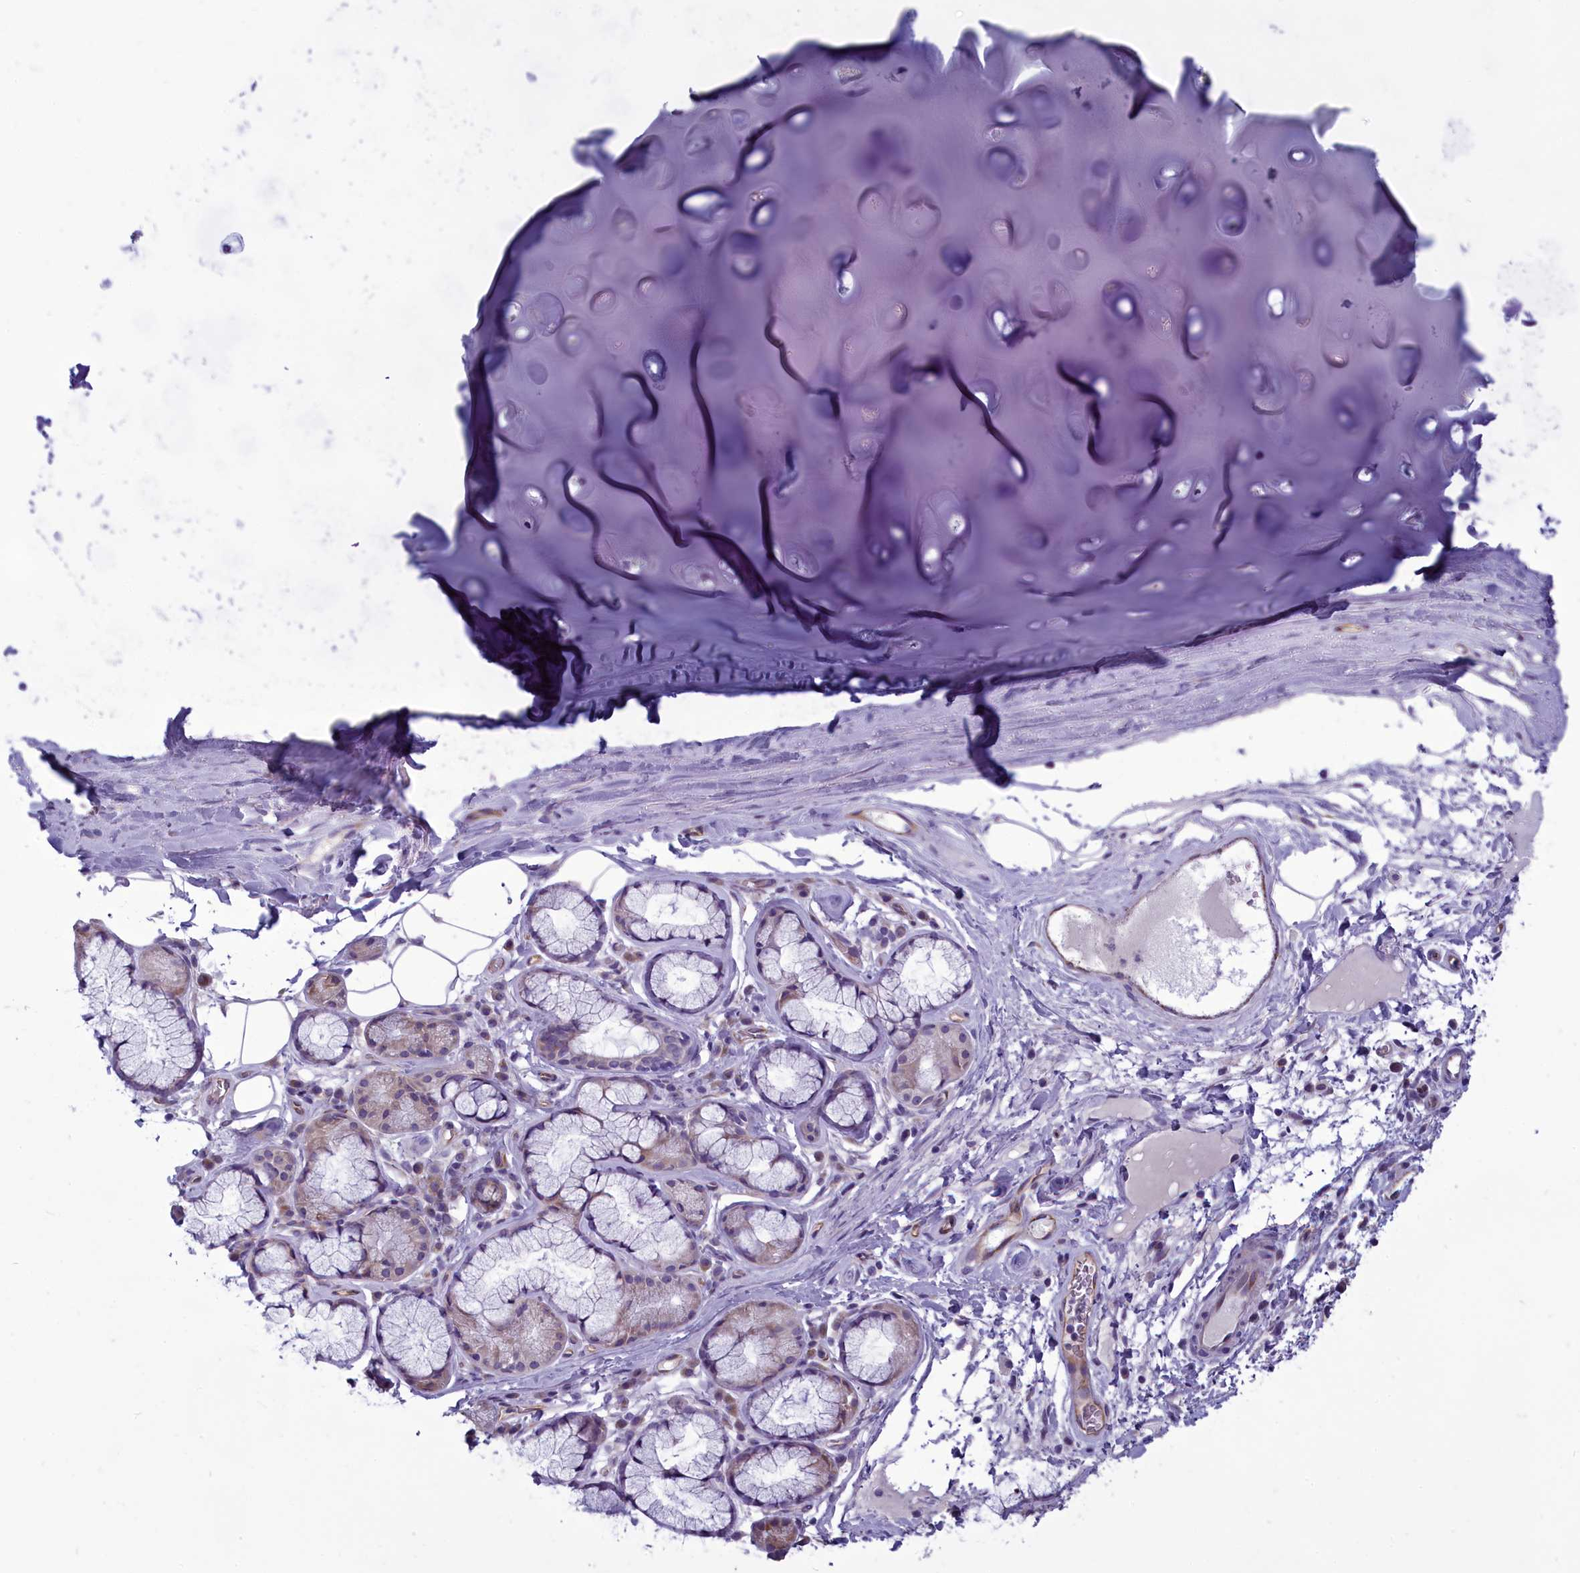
{"staining": {"intensity": "negative", "quantity": "none", "location": "none"}, "tissue": "adipose tissue", "cell_type": "Adipocytes", "image_type": "normal", "snomed": [{"axis": "morphology", "description": "Normal tissue, NOS"}, {"axis": "topography", "description": "Cartilage tissue"}], "caption": "The photomicrograph displays no significant positivity in adipocytes of adipose tissue. (Brightfield microscopy of DAB (3,3'-diaminobenzidine) immunohistochemistry (IHC) at high magnification).", "gene": "CENATAC", "patient": {"sex": "female", "age": 63}}